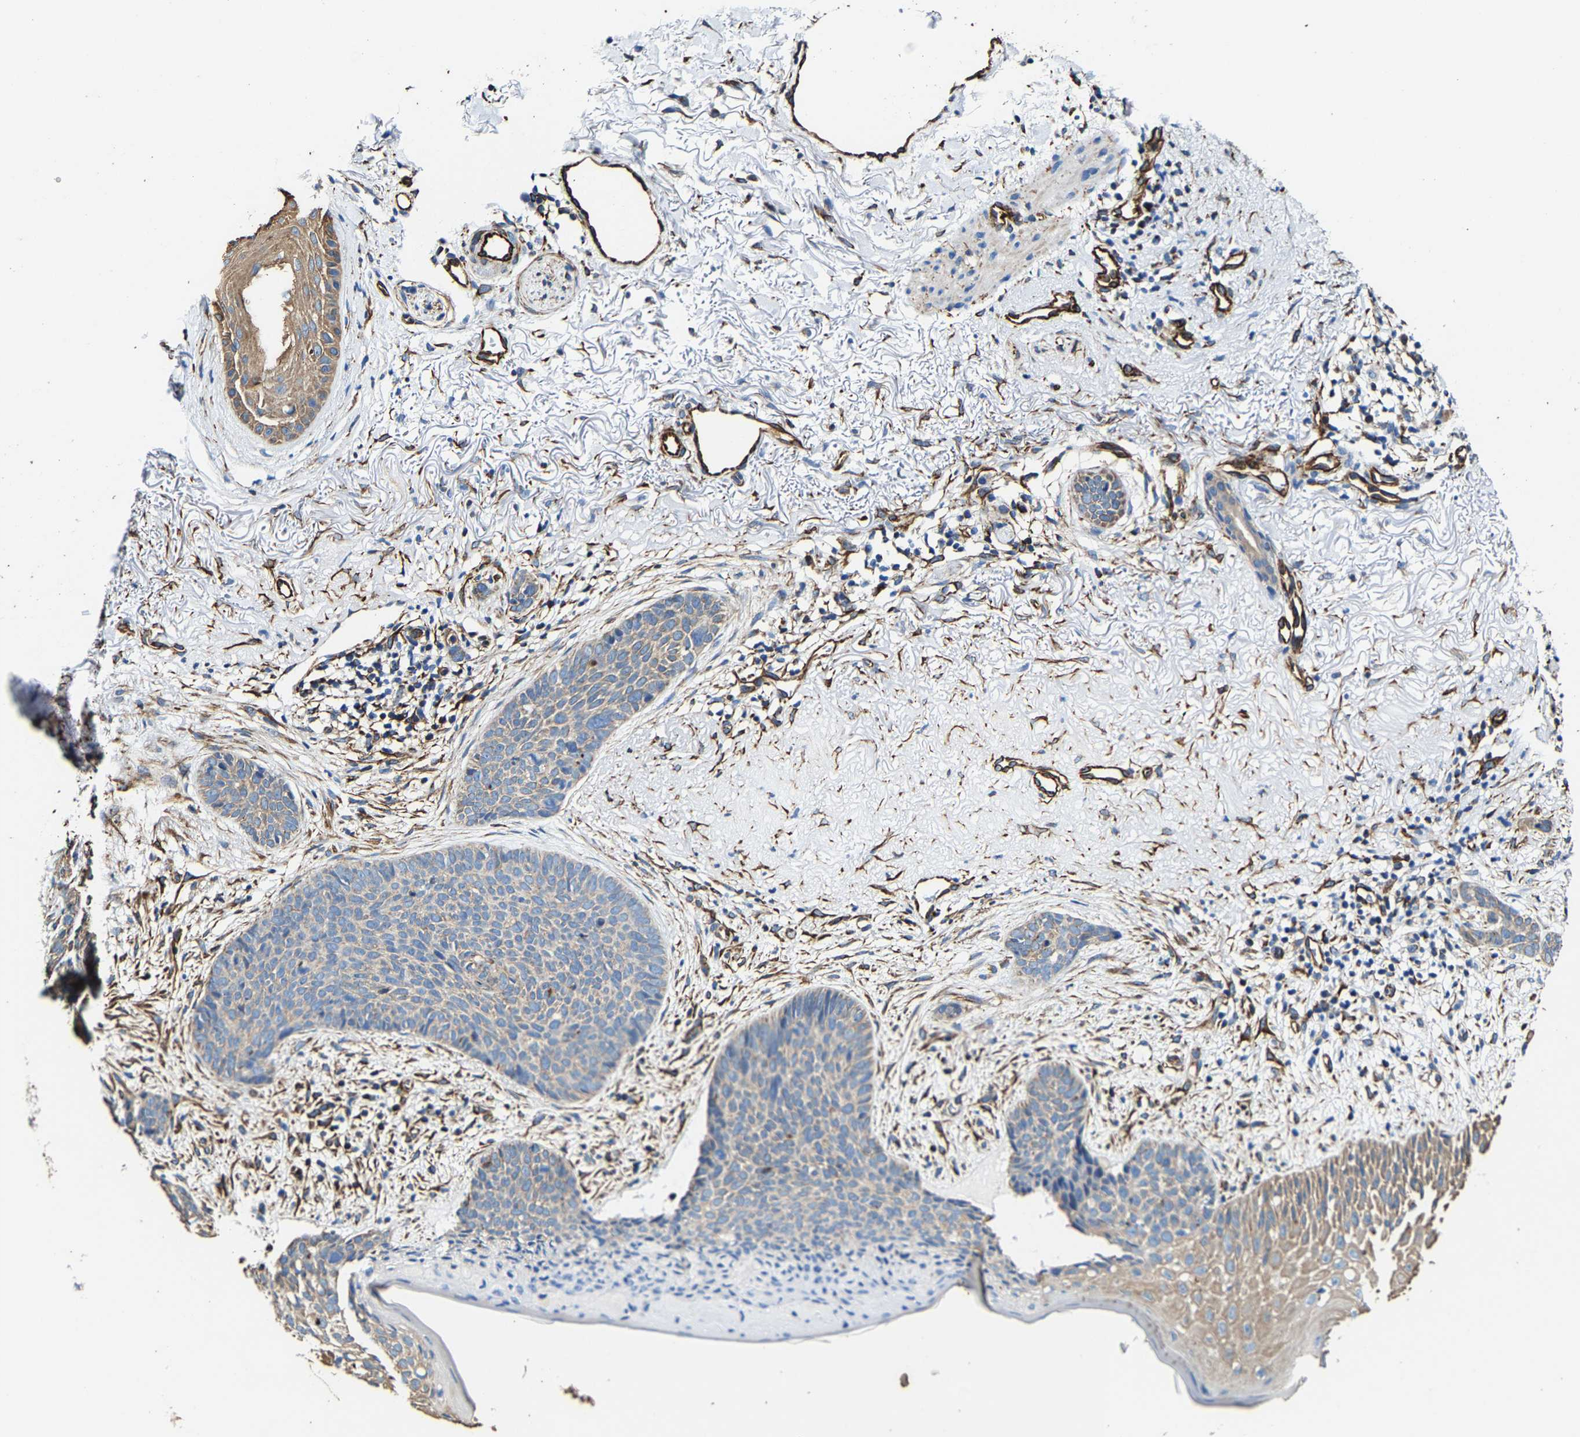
{"staining": {"intensity": "negative", "quantity": "none", "location": "none"}, "tissue": "skin cancer", "cell_type": "Tumor cells", "image_type": "cancer", "snomed": [{"axis": "morphology", "description": "Normal tissue, NOS"}, {"axis": "morphology", "description": "Basal cell carcinoma"}, {"axis": "topography", "description": "Skin"}], "caption": "Tumor cells show no significant staining in skin cancer. The staining was performed using DAB (3,3'-diaminobenzidine) to visualize the protein expression in brown, while the nuclei were stained in blue with hematoxylin (Magnification: 20x).", "gene": "MMEL1", "patient": {"sex": "female", "age": 70}}